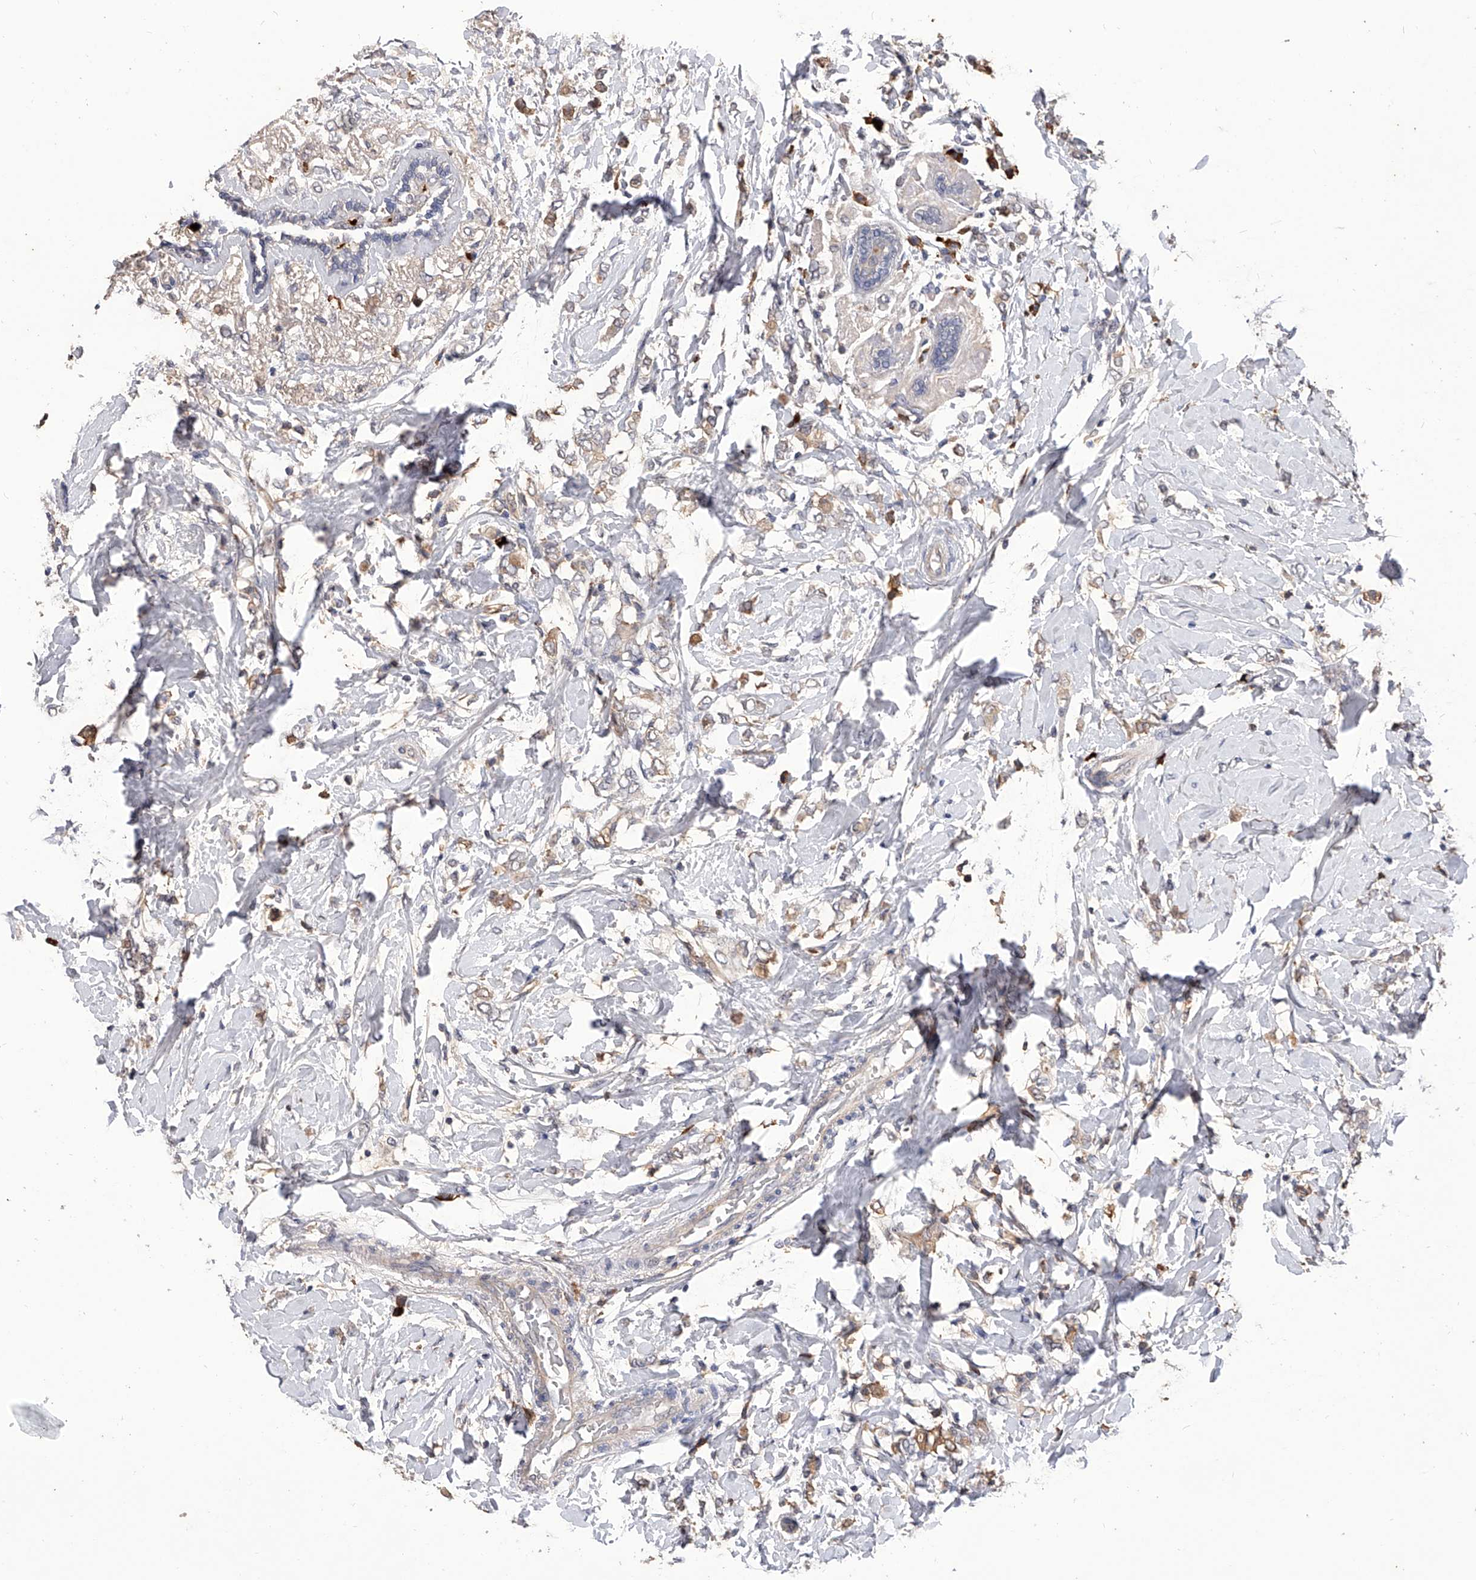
{"staining": {"intensity": "moderate", "quantity": "25%-75%", "location": "cytoplasmic/membranous"}, "tissue": "breast cancer", "cell_type": "Tumor cells", "image_type": "cancer", "snomed": [{"axis": "morphology", "description": "Normal tissue, NOS"}, {"axis": "morphology", "description": "Lobular carcinoma"}, {"axis": "topography", "description": "Breast"}], "caption": "A photomicrograph showing moderate cytoplasmic/membranous expression in approximately 25%-75% of tumor cells in breast cancer (lobular carcinoma), as visualized by brown immunohistochemical staining.", "gene": "CFAP410", "patient": {"sex": "female", "age": 47}}